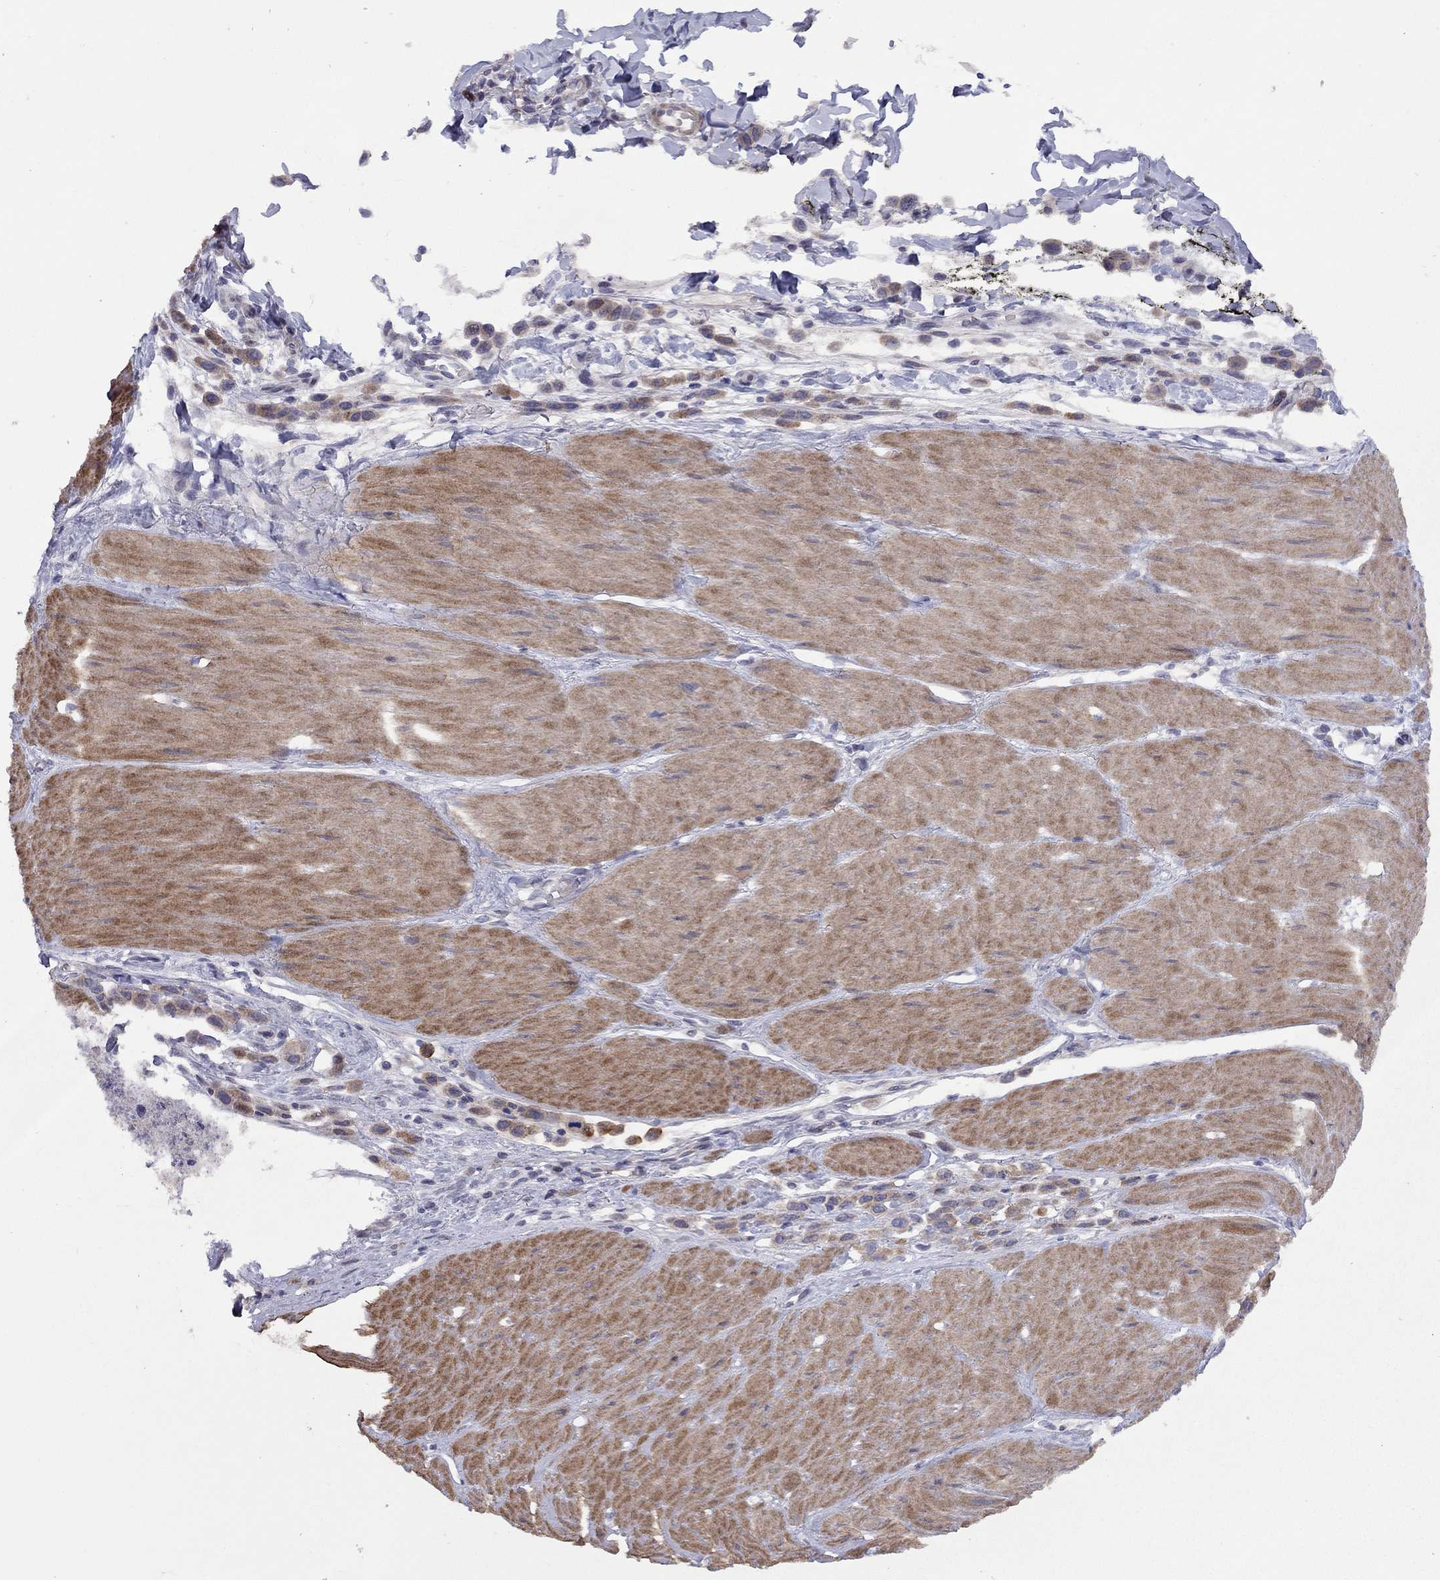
{"staining": {"intensity": "moderate", "quantity": ">75%", "location": "cytoplasmic/membranous"}, "tissue": "stomach cancer", "cell_type": "Tumor cells", "image_type": "cancer", "snomed": [{"axis": "morphology", "description": "Adenocarcinoma, NOS"}, {"axis": "topography", "description": "Stomach"}], "caption": "Human adenocarcinoma (stomach) stained with a protein marker reveals moderate staining in tumor cells.", "gene": "SYTL2", "patient": {"sex": "male", "age": 47}}